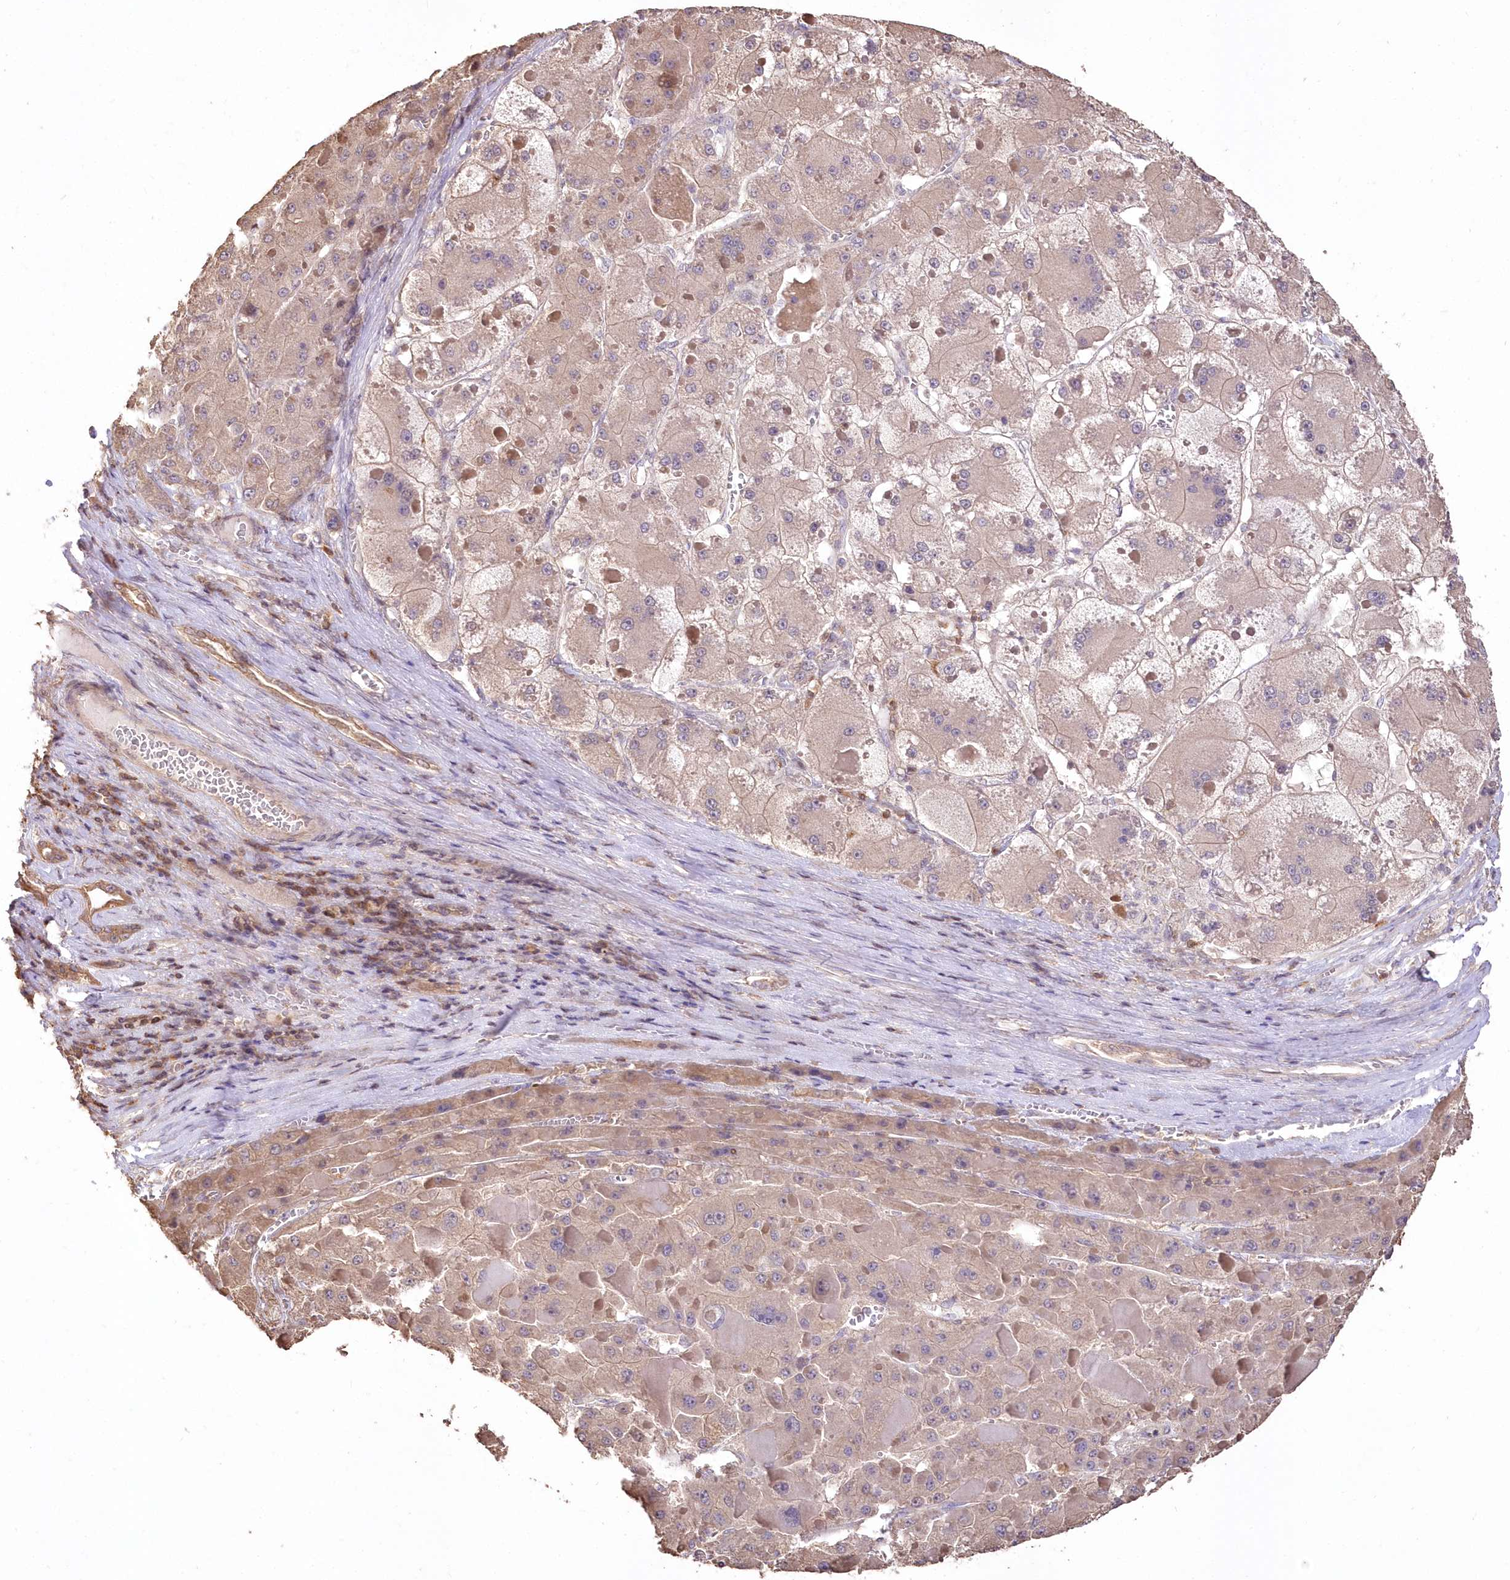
{"staining": {"intensity": "weak", "quantity": "25%-75%", "location": "cytoplasmic/membranous"}, "tissue": "liver cancer", "cell_type": "Tumor cells", "image_type": "cancer", "snomed": [{"axis": "morphology", "description": "Carcinoma, Hepatocellular, NOS"}, {"axis": "topography", "description": "Liver"}], "caption": "A micrograph of liver hepatocellular carcinoma stained for a protein reveals weak cytoplasmic/membranous brown staining in tumor cells. (Brightfield microscopy of DAB IHC at high magnification).", "gene": "STK17B", "patient": {"sex": "female", "age": 73}}